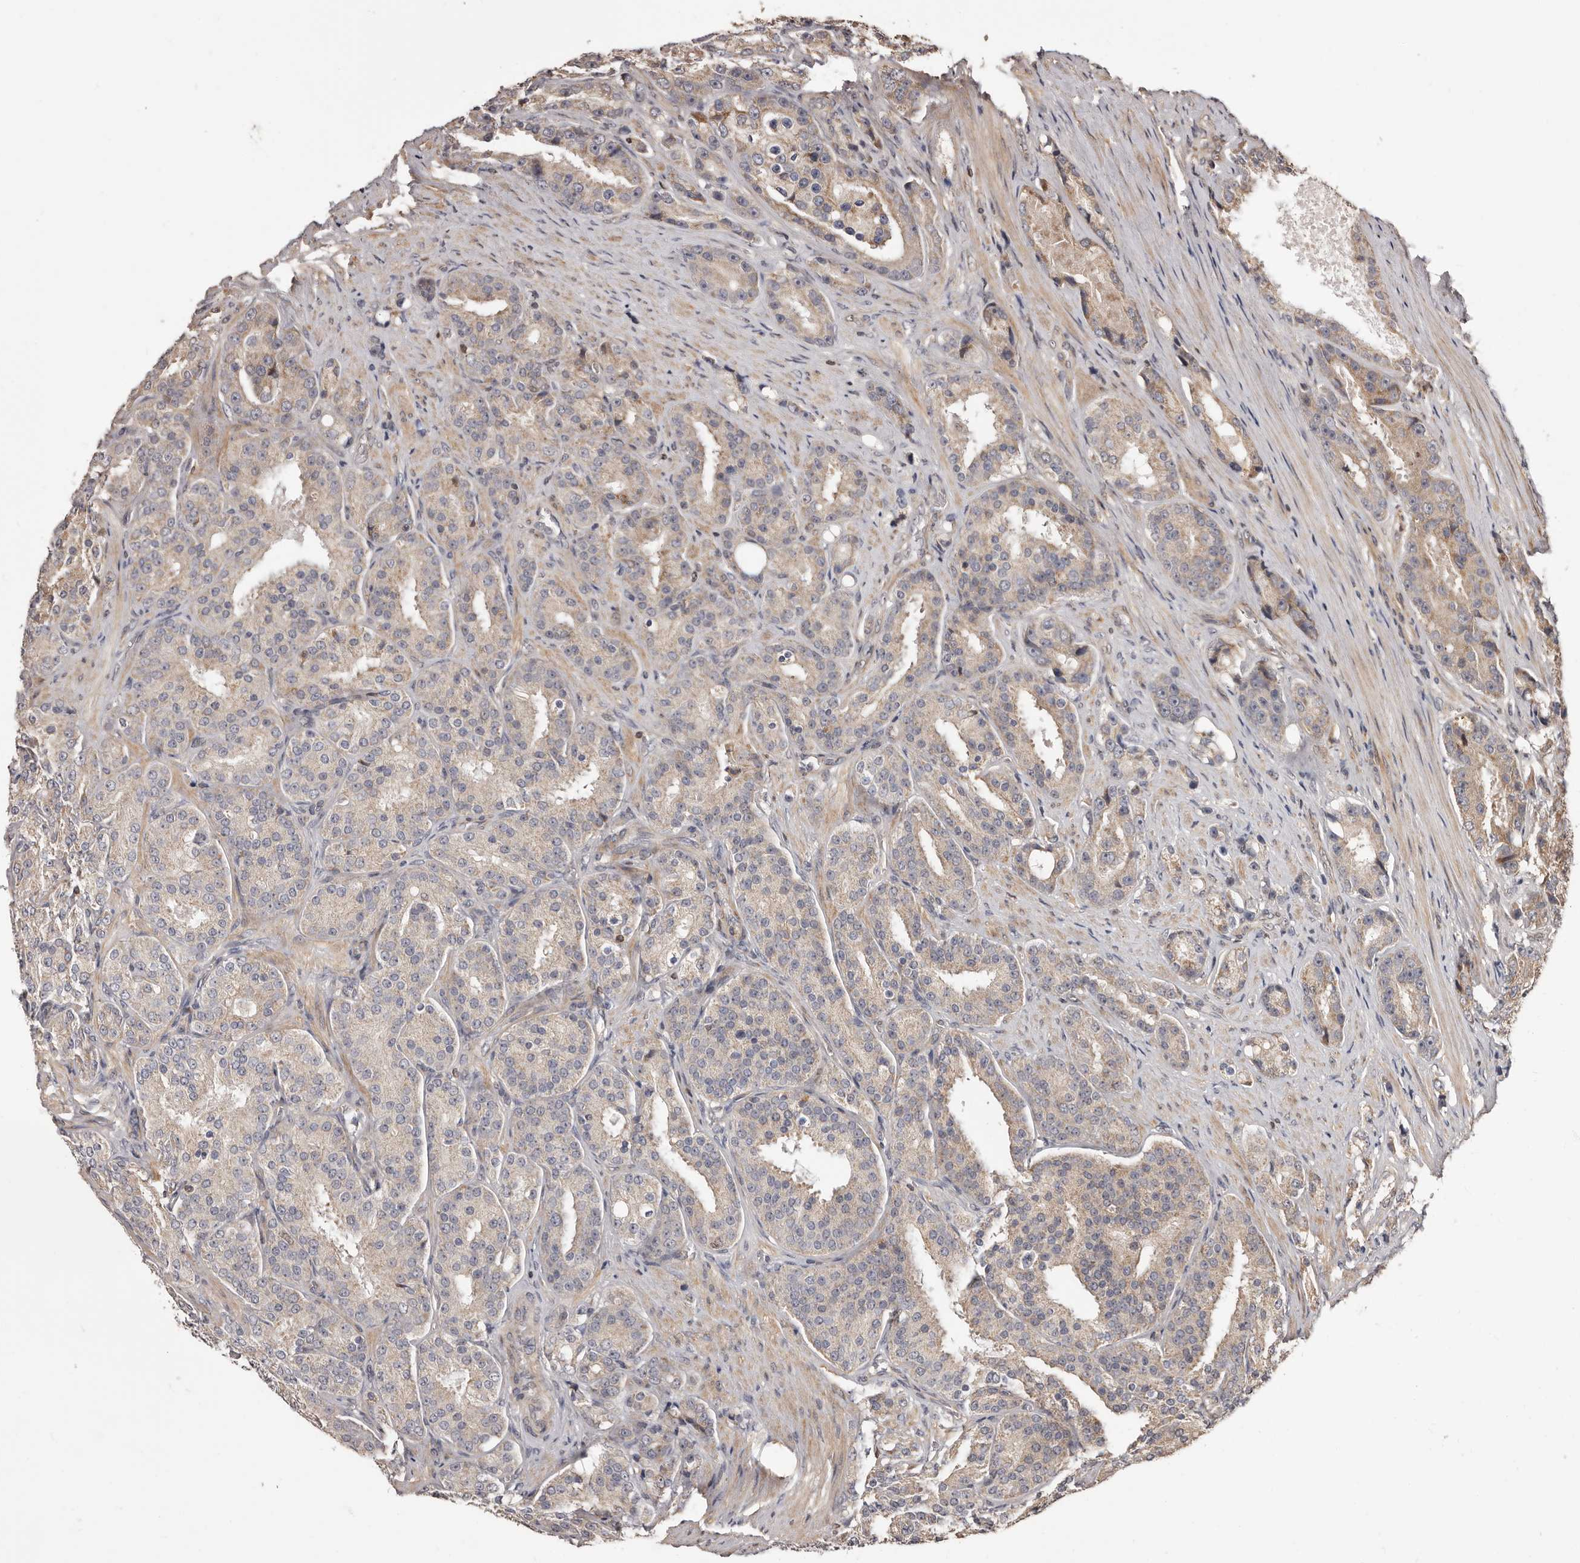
{"staining": {"intensity": "weak", "quantity": "<25%", "location": "cytoplasmic/membranous"}, "tissue": "prostate cancer", "cell_type": "Tumor cells", "image_type": "cancer", "snomed": [{"axis": "morphology", "description": "Adenocarcinoma, High grade"}, {"axis": "topography", "description": "Prostate"}], "caption": "Protein analysis of prostate cancer displays no significant expression in tumor cells.", "gene": "ZCCHC7", "patient": {"sex": "male", "age": 60}}